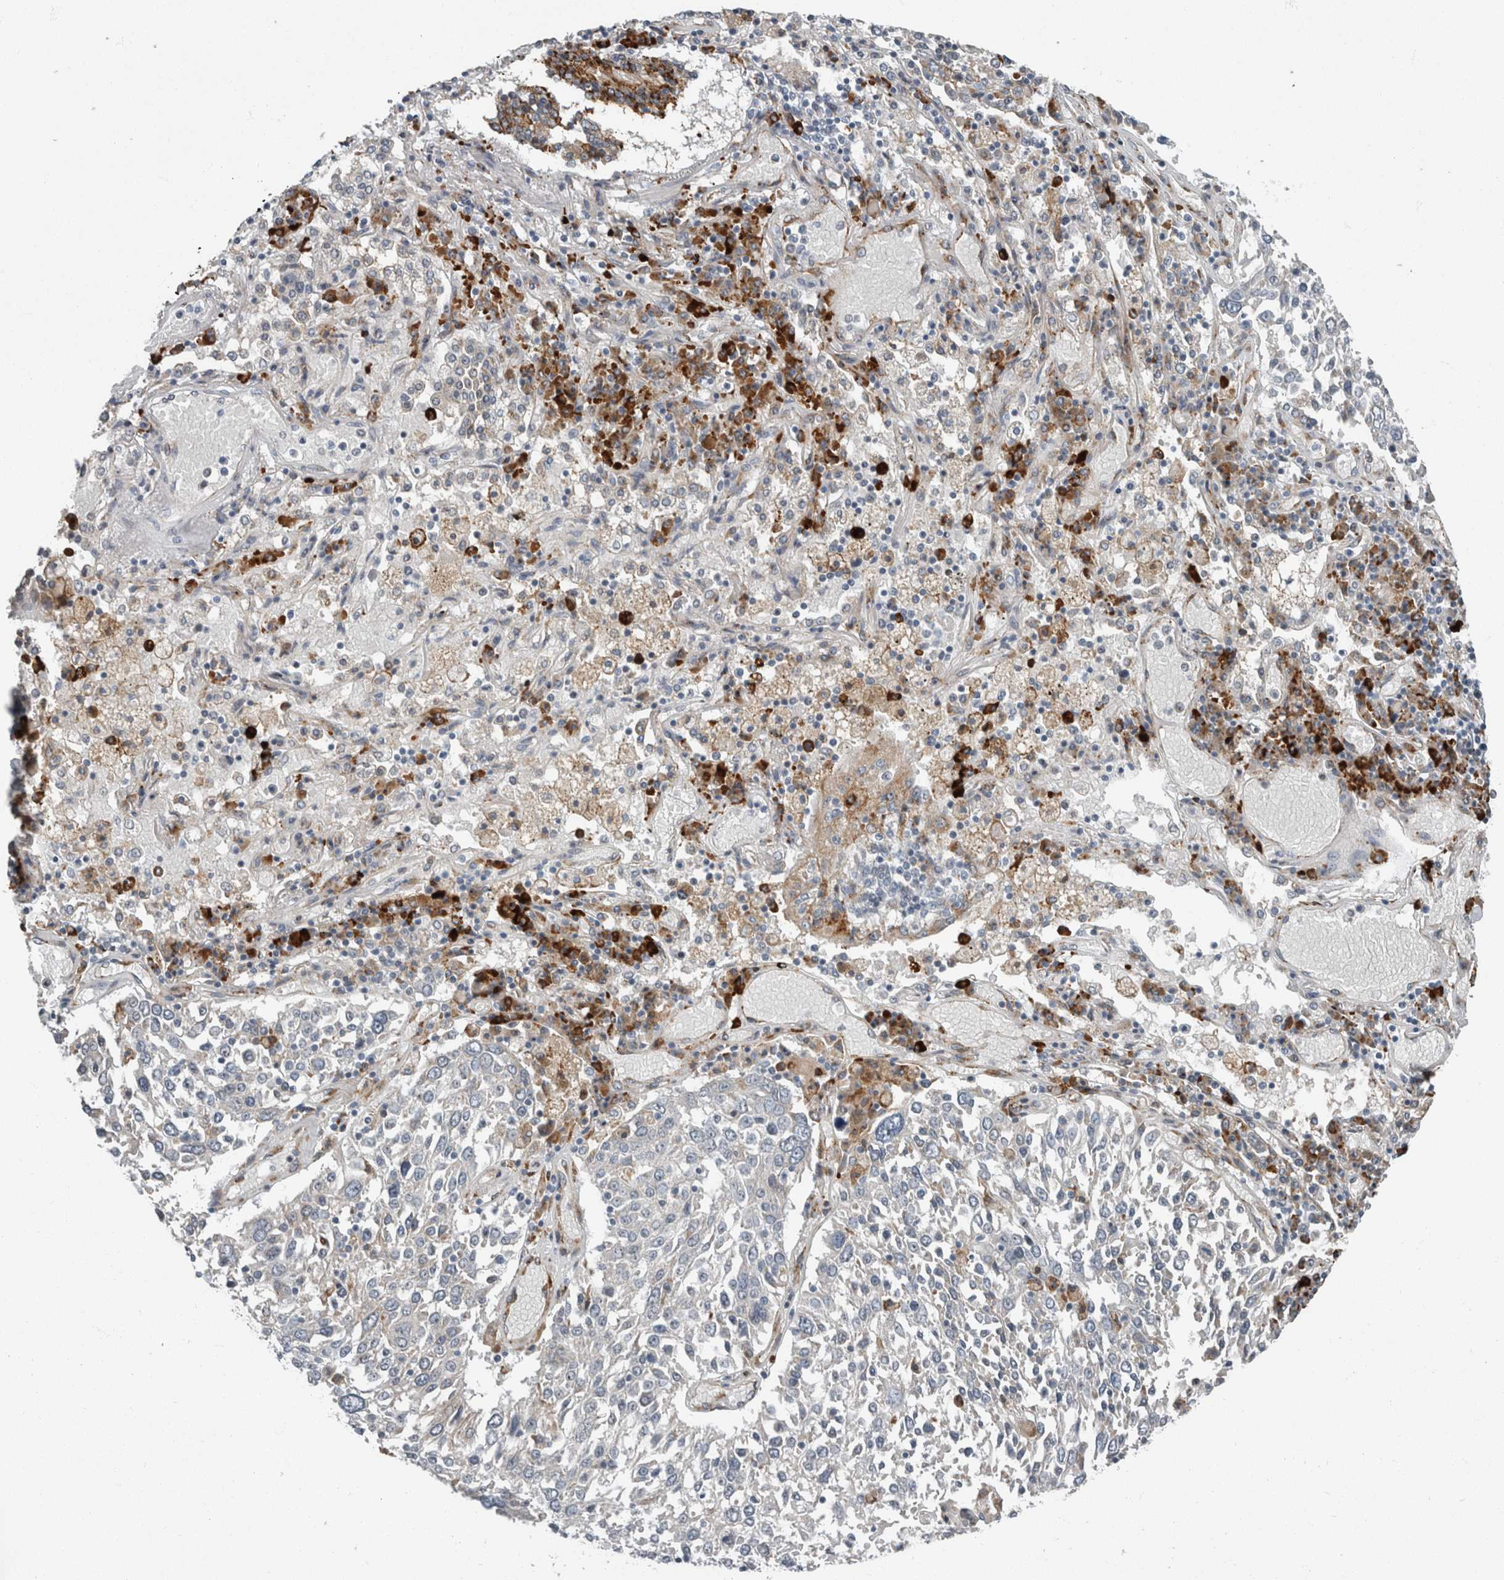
{"staining": {"intensity": "negative", "quantity": "none", "location": "none"}, "tissue": "lung cancer", "cell_type": "Tumor cells", "image_type": "cancer", "snomed": [{"axis": "morphology", "description": "Squamous cell carcinoma, NOS"}, {"axis": "topography", "description": "Lung"}], "caption": "This is an IHC image of squamous cell carcinoma (lung). There is no expression in tumor cells.", "gene": "USP25", "patient": {"sex": "male", "age": 65}}